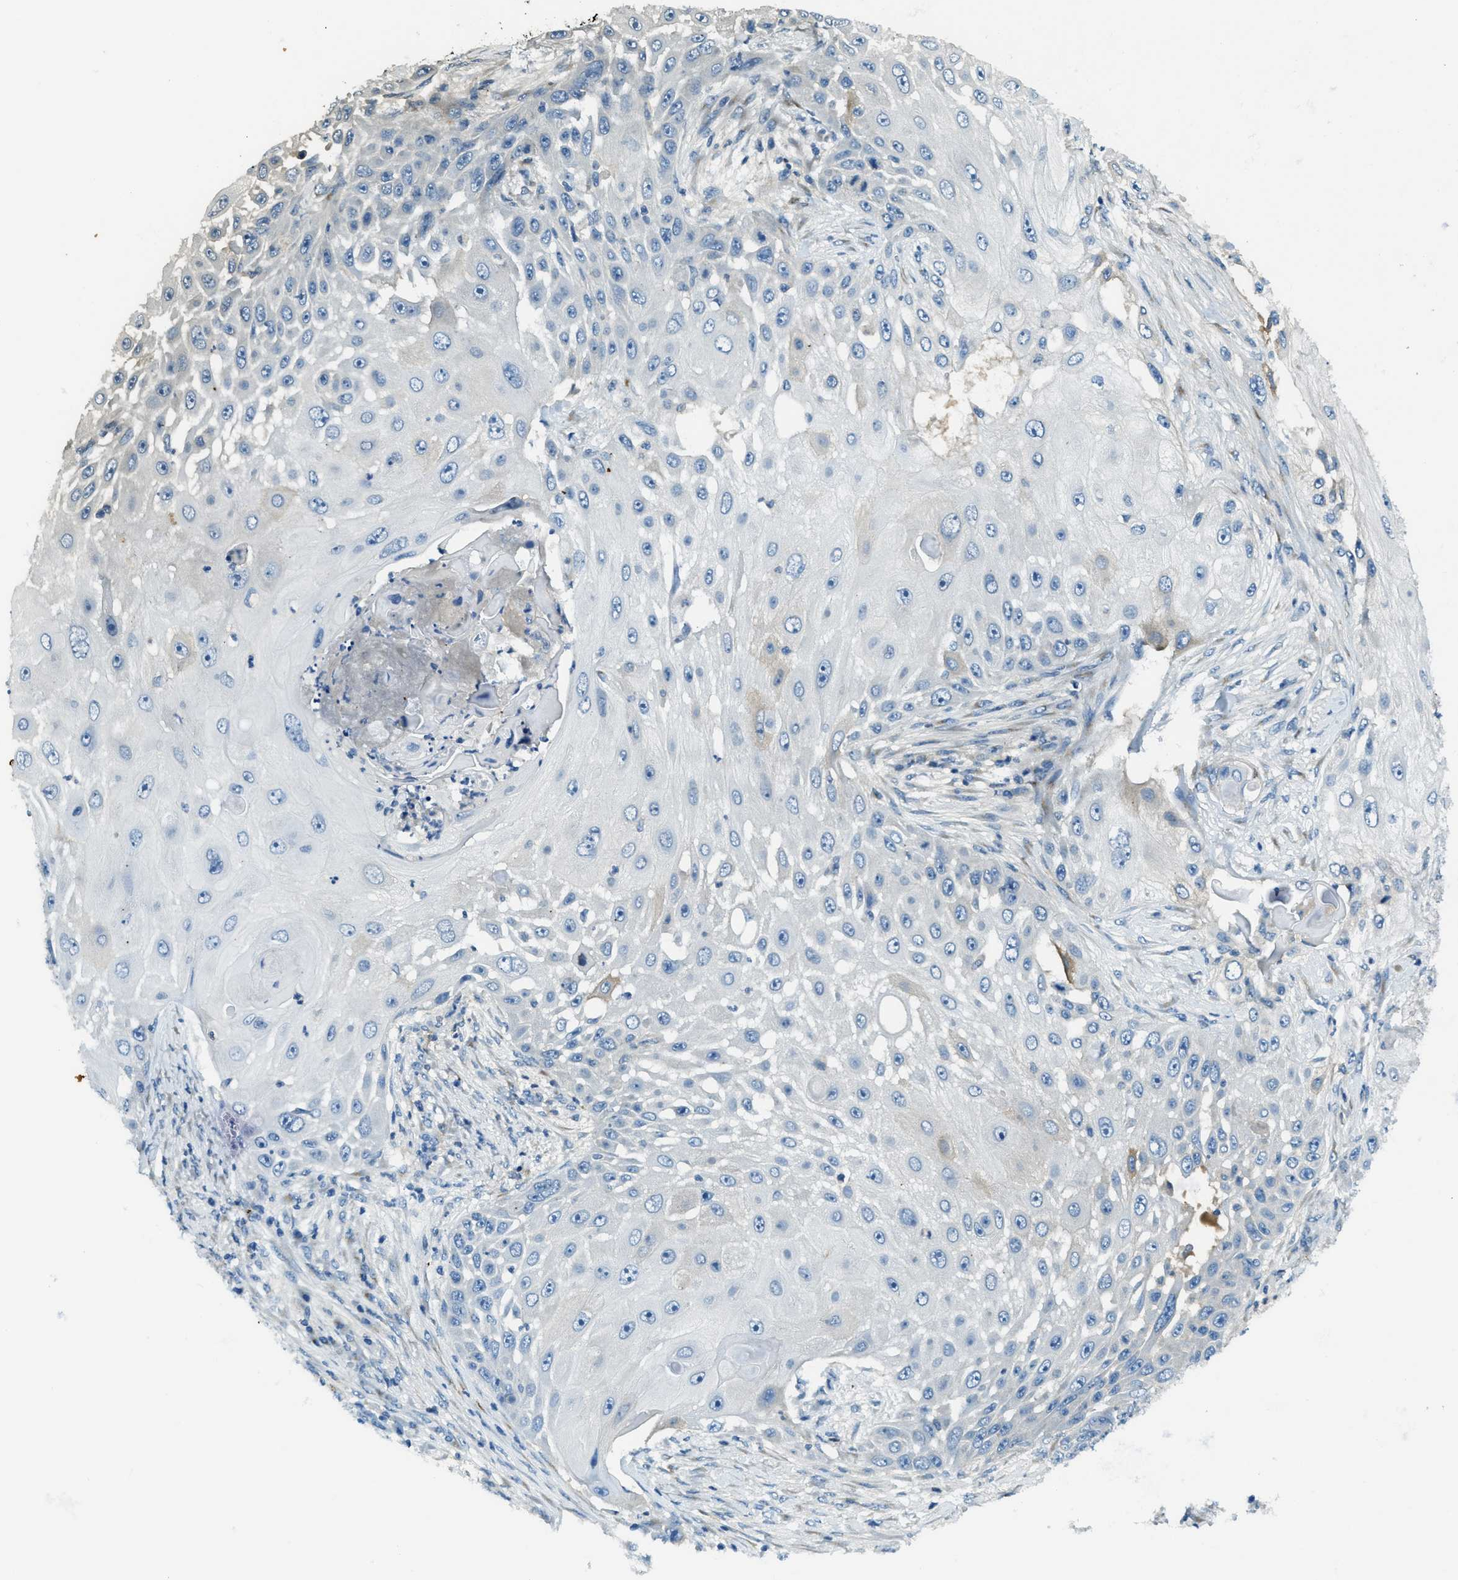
{"staining": {"intensity": "negative", "quantity": "none", "location": "none"}, "tissue": "skin cancer", "cell_type": "Tumor cells", "image_type": "cancer", "snomed": [{"axis": "morphology", "description": "Squamous cell carcinoma, NOS"}, {"axis": "topography", "description": "Skin"}], "caption": "A micrograph of skin cancer stained for a protein shows no brown staining in tumor cells. (DAB immunohistochemistry visualized using brightfield microscopy, high magnification).", "gene": "TRIM59", "patient": {"sex": "female", "age": 44}}